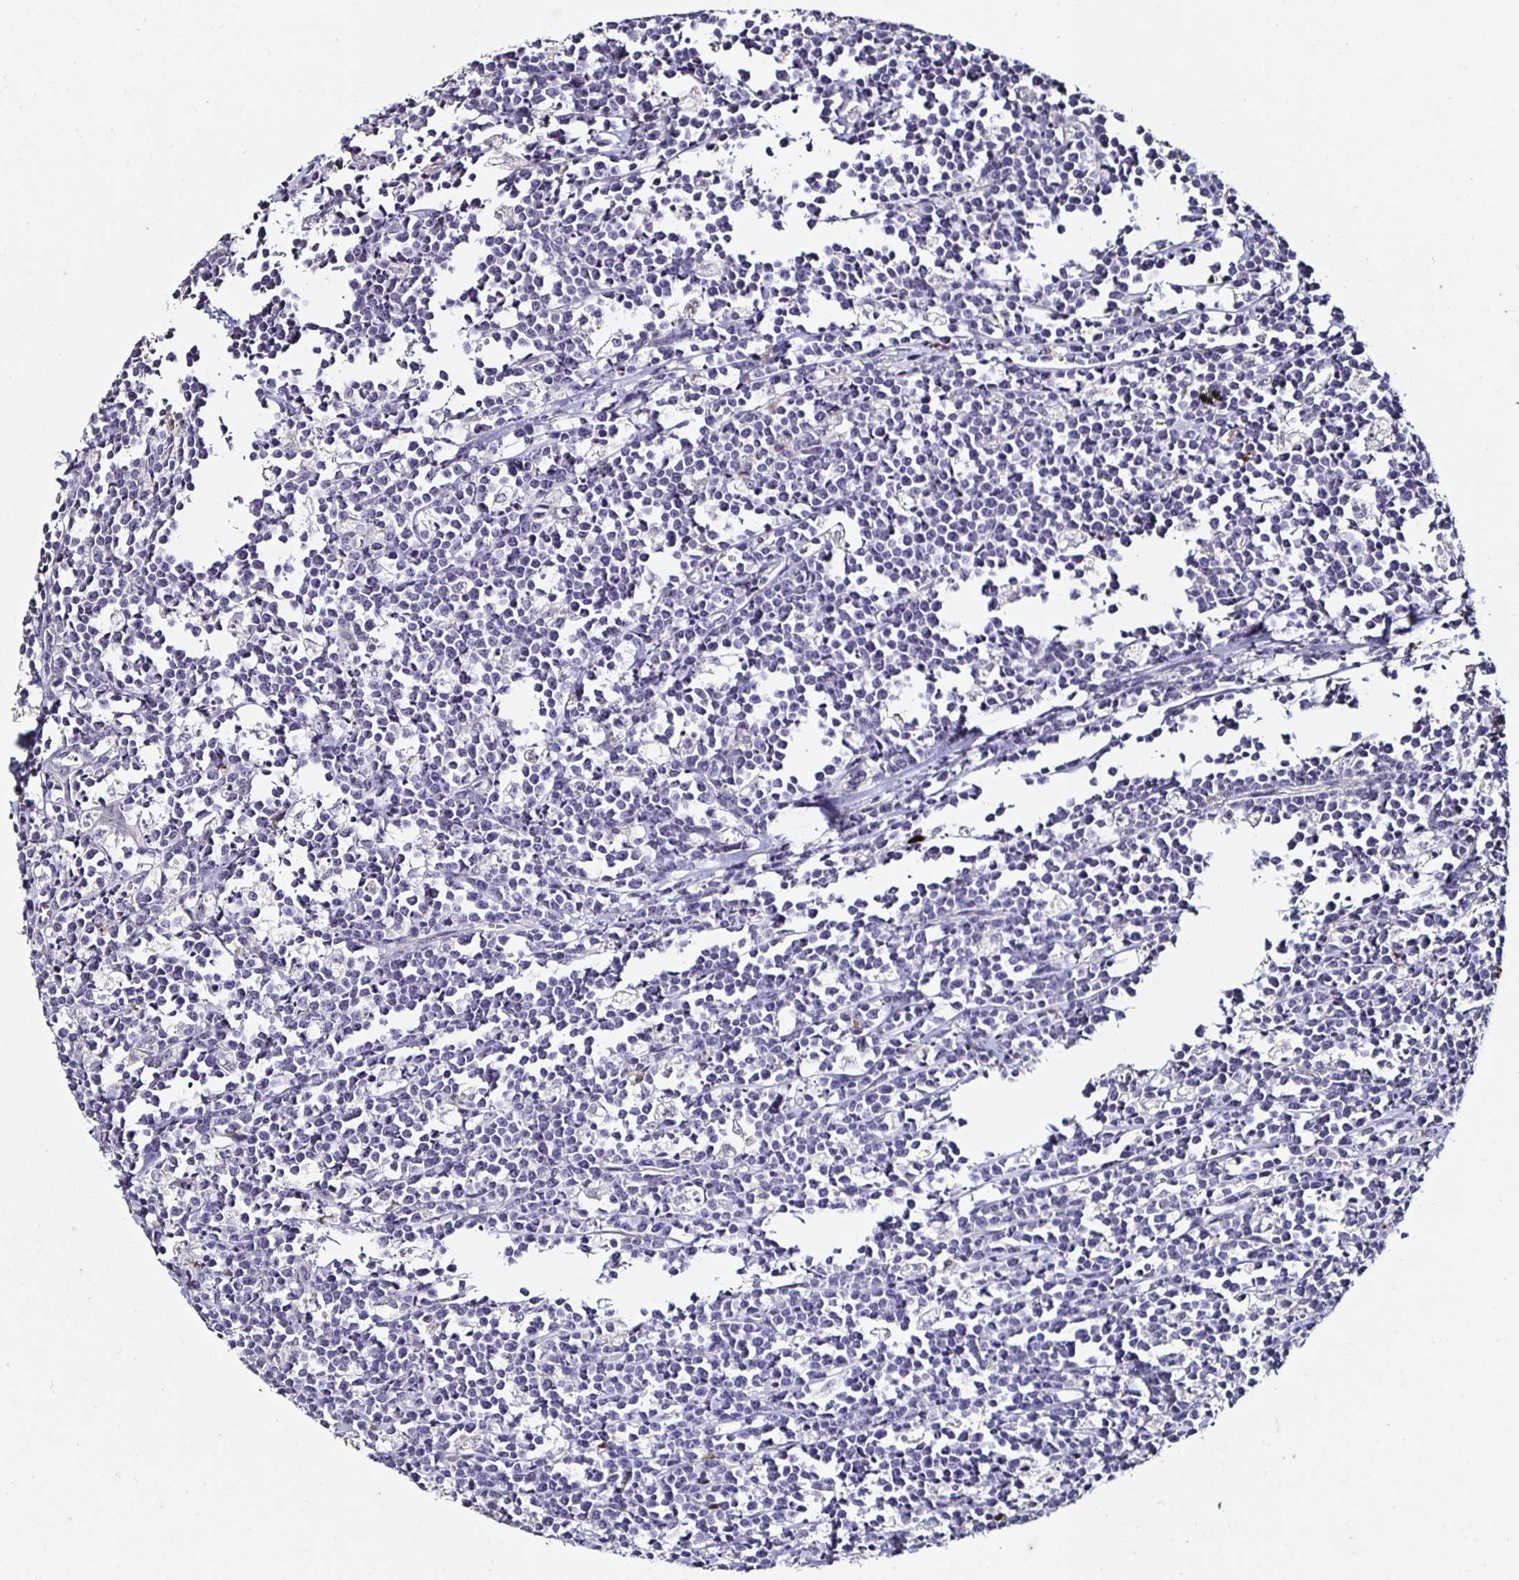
{"staining": {"intensity": "negative", "quantity": "none", "location": "none"}, "tissue": "lymphoma", "cell_type": "Tumor cells", "image_type": "cancer", "snomed": [{"axis": "morphology", "description": "Malignant lymphoma, non-Hodgkin's type, High grade"}, {"axis": "topography", "description": "Small intestine"}], "caption": "DAB (3,3'-diaminobenzidine) immunohistochemical staining of lymphoma shows no significant positivity in tumor cells.", "gene": "TLR4", "patient": {"sex": "female", "age": 56}}